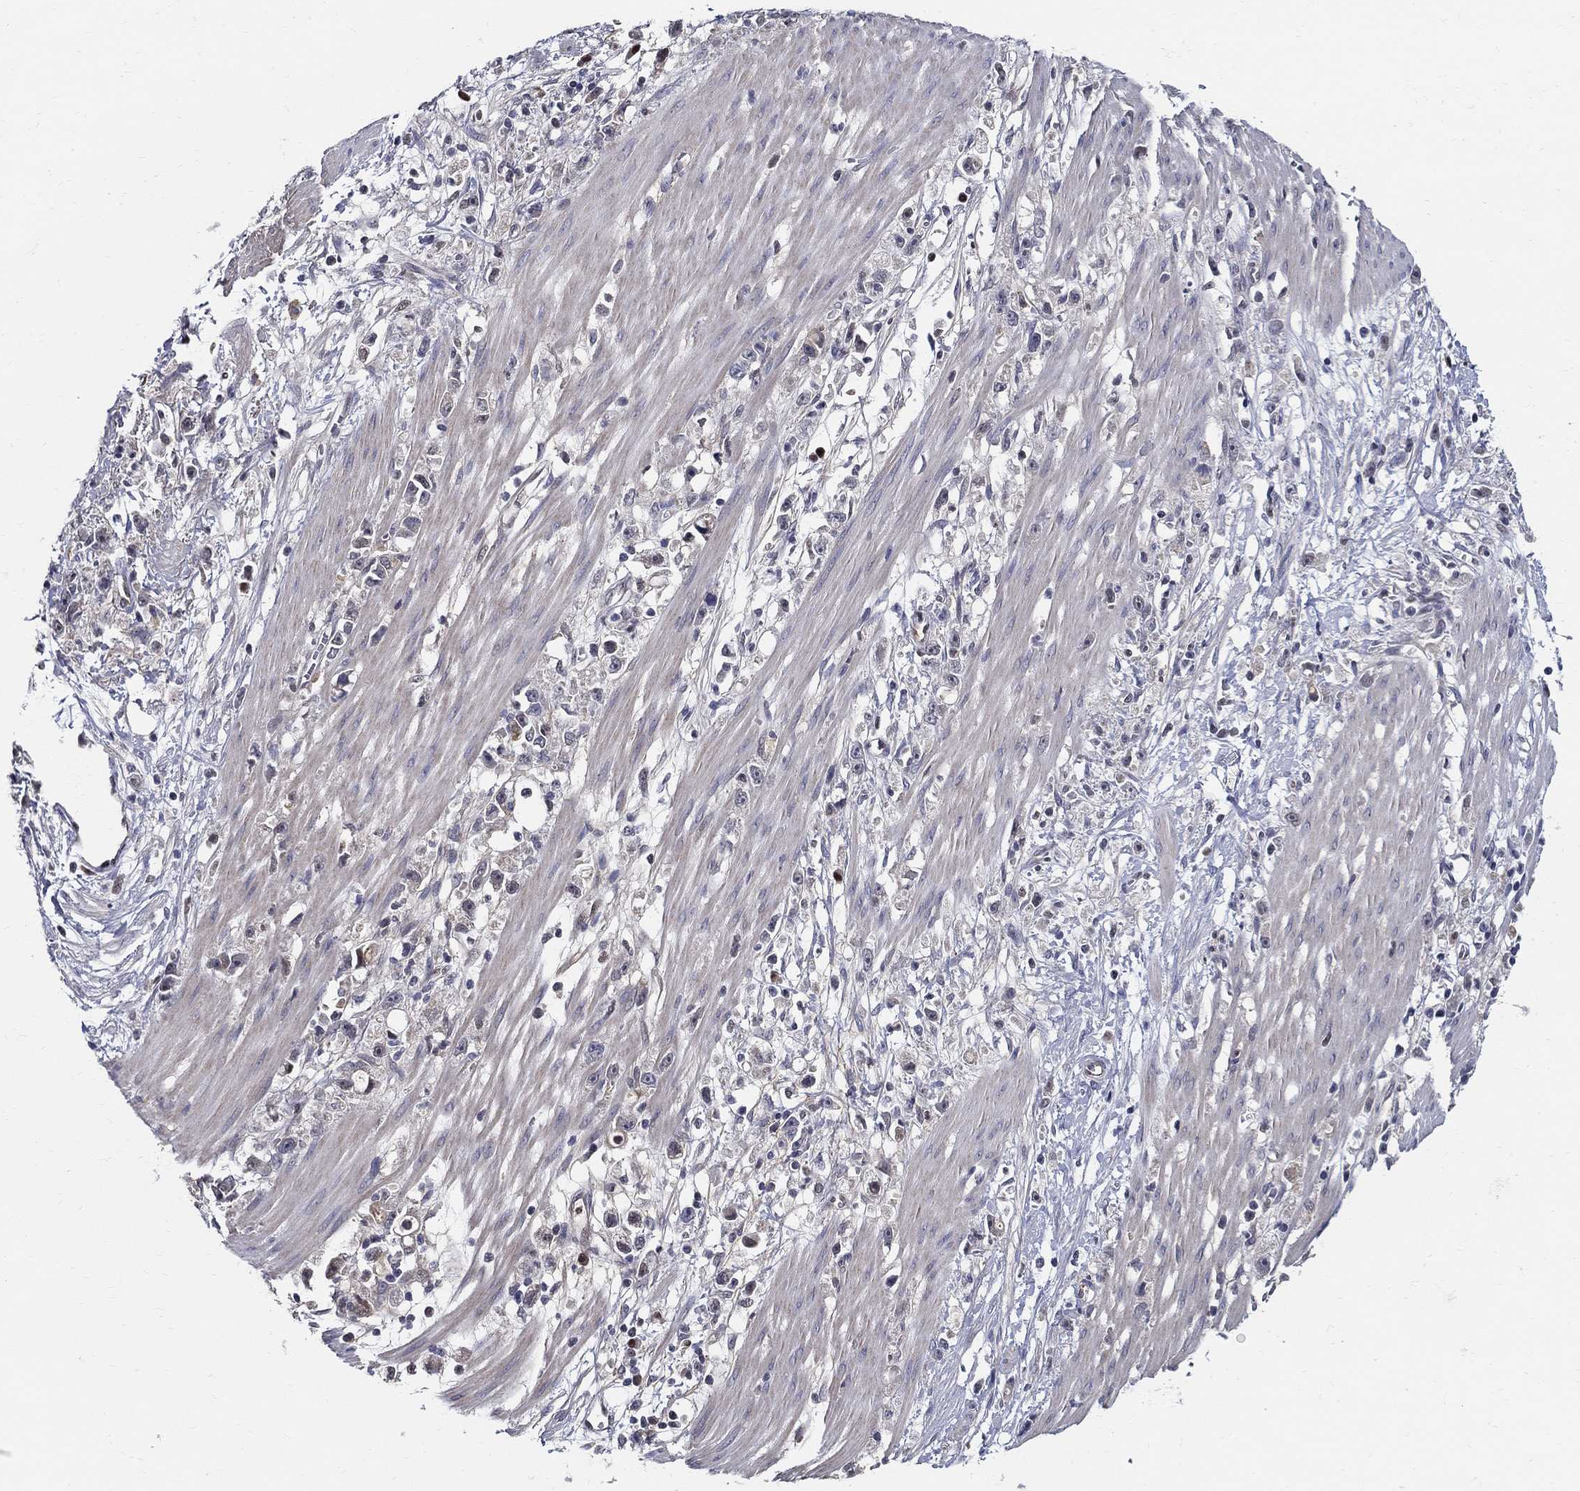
{"staining": {"intensity": "strong", "quantity": "<25%", "location": "nuclear"}, "tissue": "stomach cancer", "cell_type": "Tumor cells", "image_type": "cancer", "snomed": [{"axis": "morphology", "description": "Adenocarcinoma, NOS"}, {"axis": "topography", "description": "Stomach"}], "caption": "Protein expression analysis of human adenocarcinoma (stomach) reveals strong nuclear staining in about <25% of tumor cells. The staining is performed using DAB brown chromogen to label protein expression. The nuclei are counter-stained blue using hematoxylin.", "gene": "C16orf46", "patient": {"sex": "female", "age": 59}}